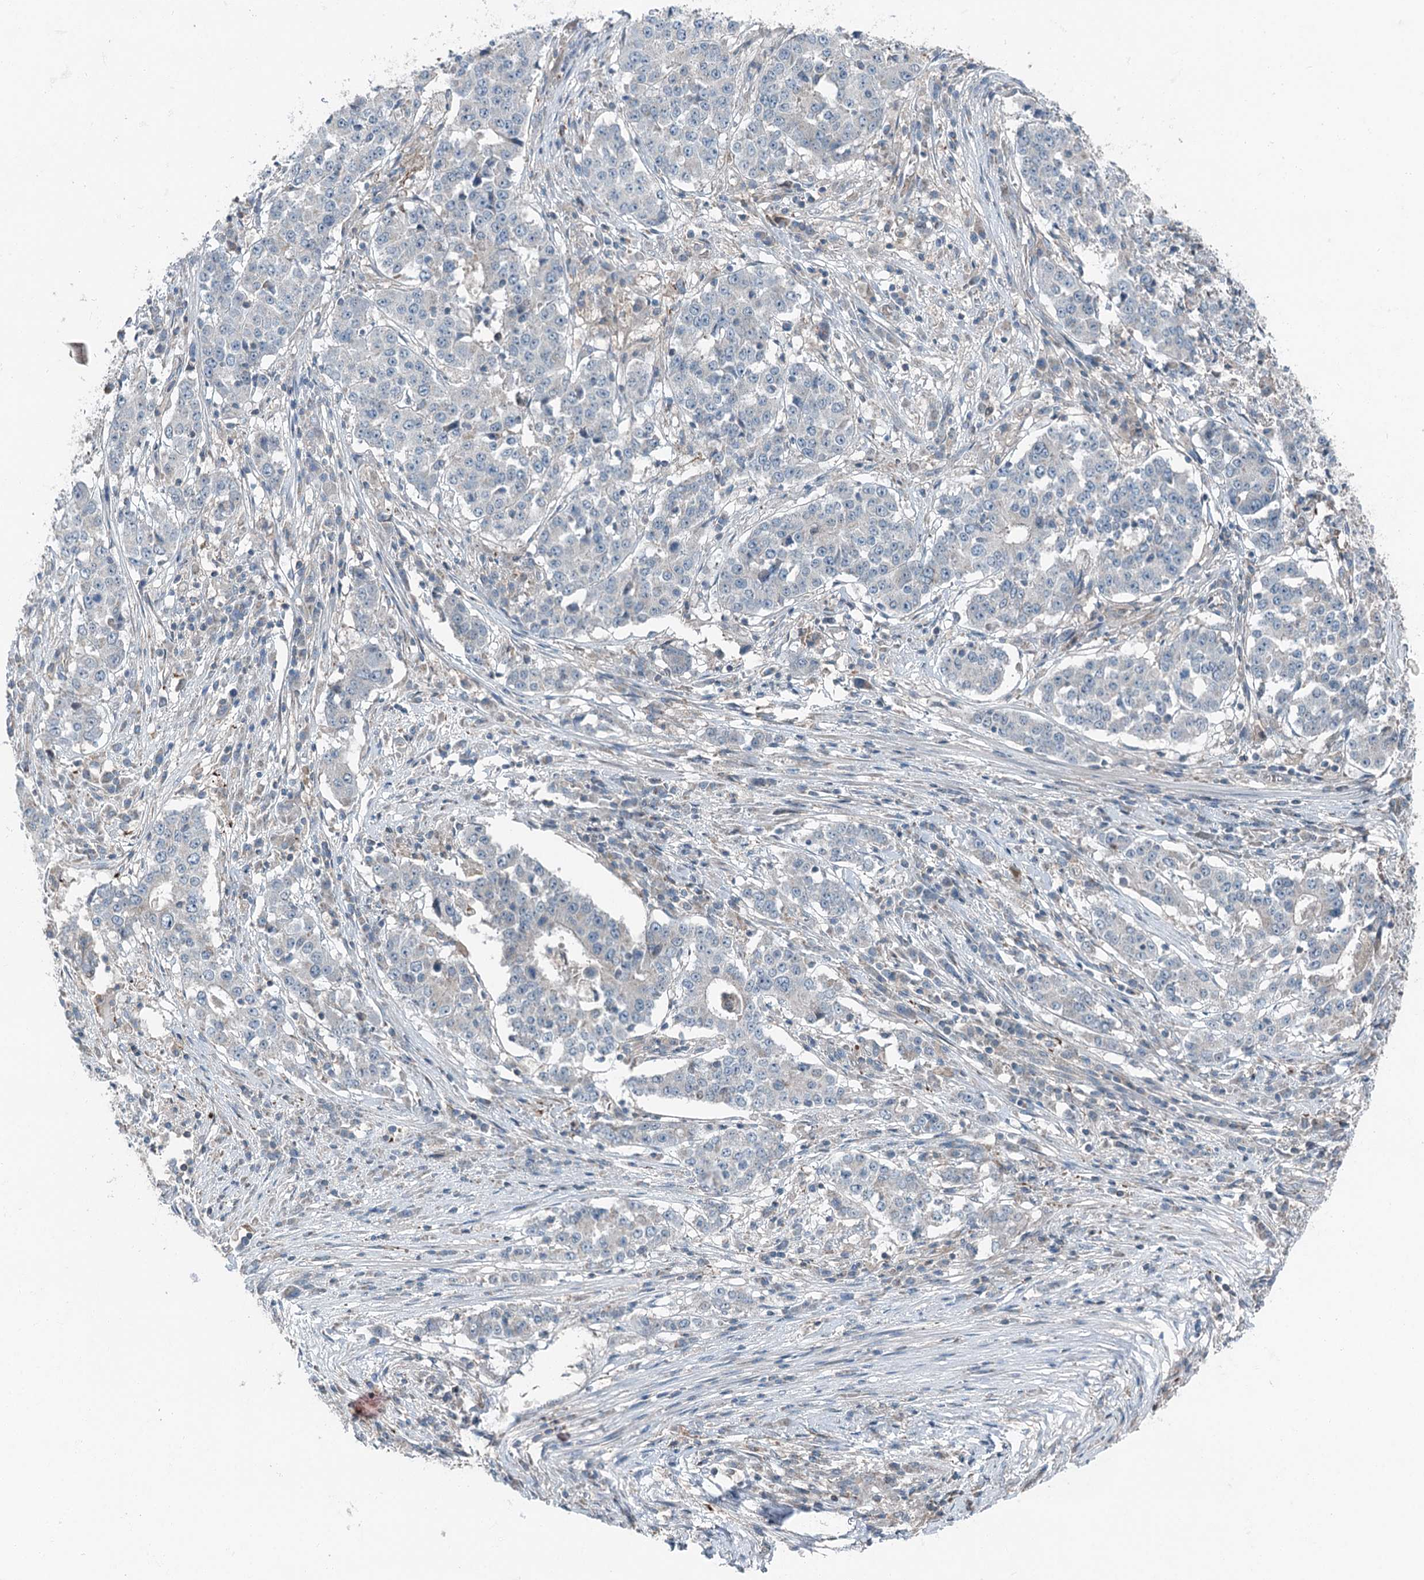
{"staining": {"intensity": "negative", "quantity": "none", "location": "none"}, "tissue": "stomach cancer", "cell_type": "Tumor cells", "image_type": "cancer", "snomed": [{"axis": "morphology", "description": "Adenocarcinoma, NOS"}, {"axis": "topography", "description": "Stomach"}], "caption": "A micrograph of human adenocarcinoma (stomach) is negative for staining in tumor cells.", "gene": "SKIC3", "patient": {"sex": "male", "age": 59}}